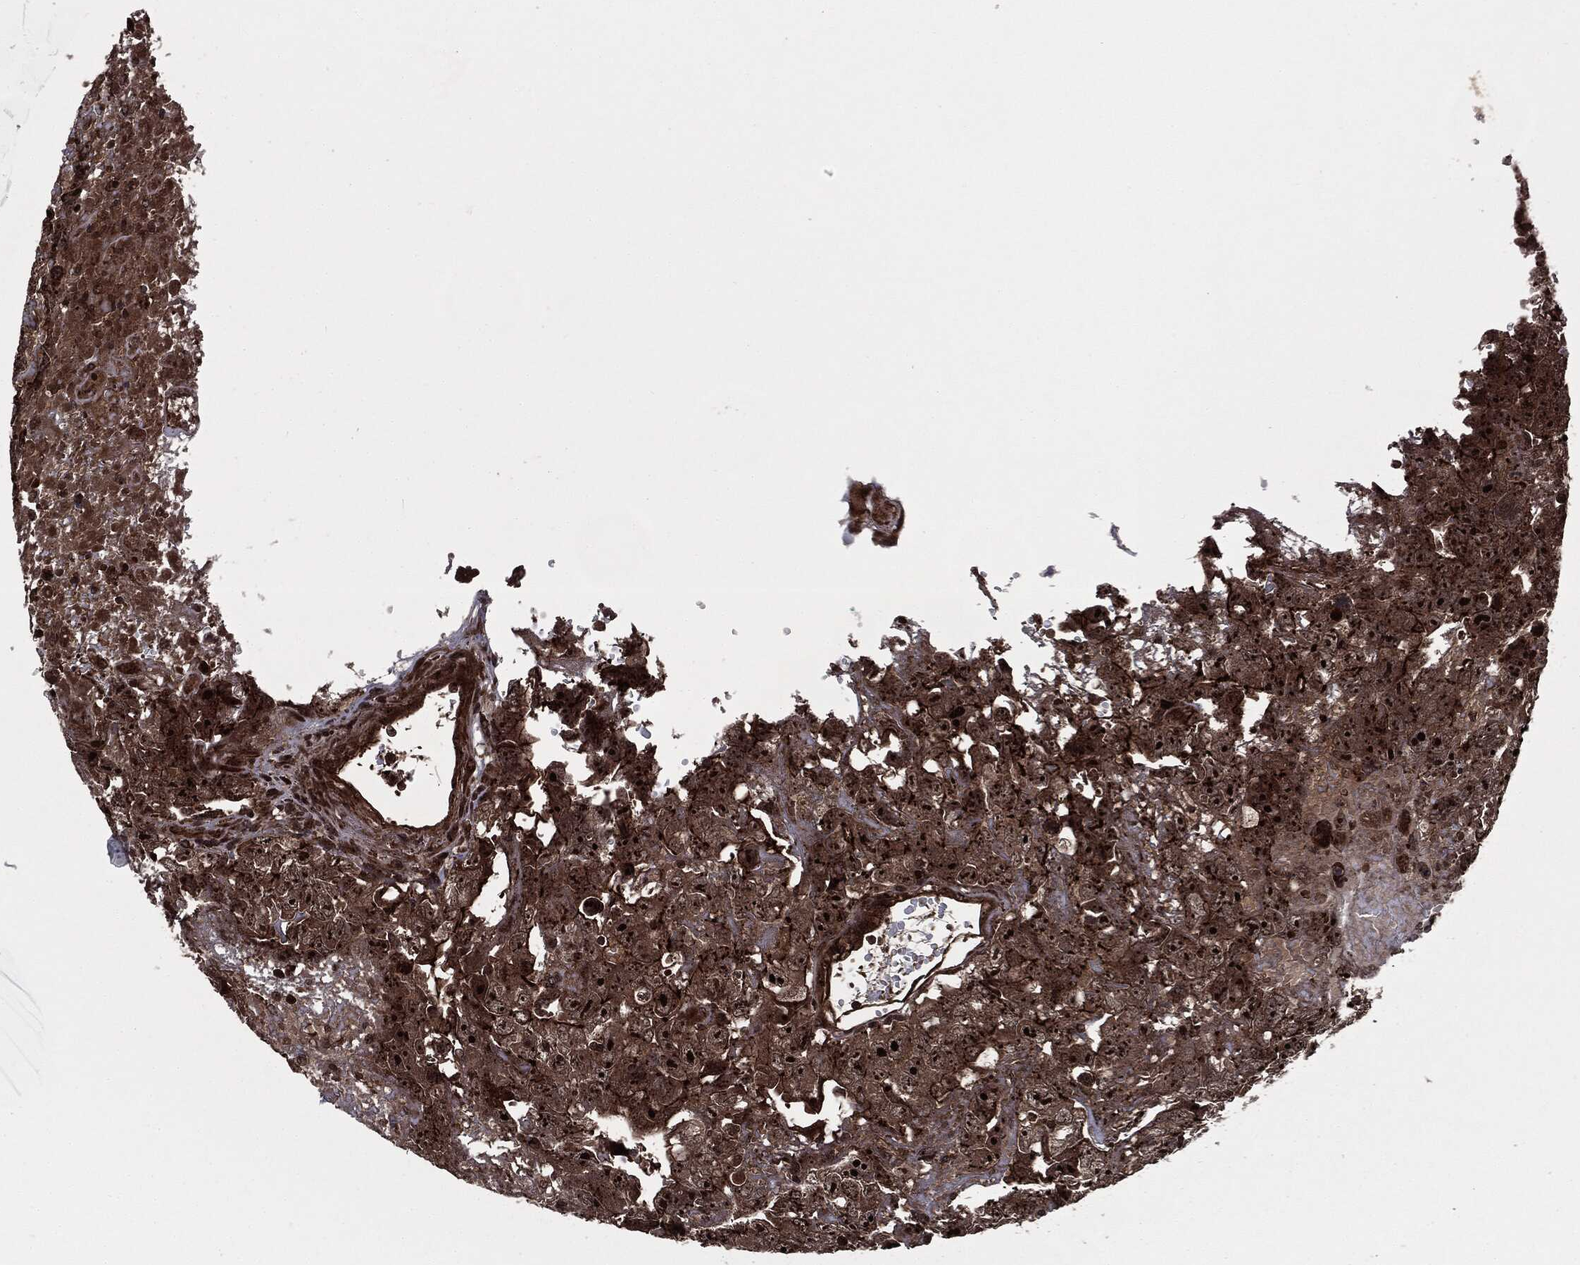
{"staining": {"intensity": "strong", "quantity": ">75%", "location": "cytoplasmic/membranous,nuclear"}, "tissue": "testis cancer", "cell_type": "Tumor cells", "image_type": "cancer", "snomed": [{"axis": "morphology", "description": "Carcinoma, Embryonal, NOS"}, {"axis": "topography", "description": "Testis"}], "caption": "Immunohistochemical staining of testis embryonal carcinoma demonstrates strong cytoplasmic/membranous and nuclear protein staining in approximately >75% of tumor cells. The staining is performed using DAB brown chromogen to label protein expression. The nuclei are counter-stained blue using hematoxylin.", "gene": "CARD6", "patient": {"sex": "male", "age": 45}}